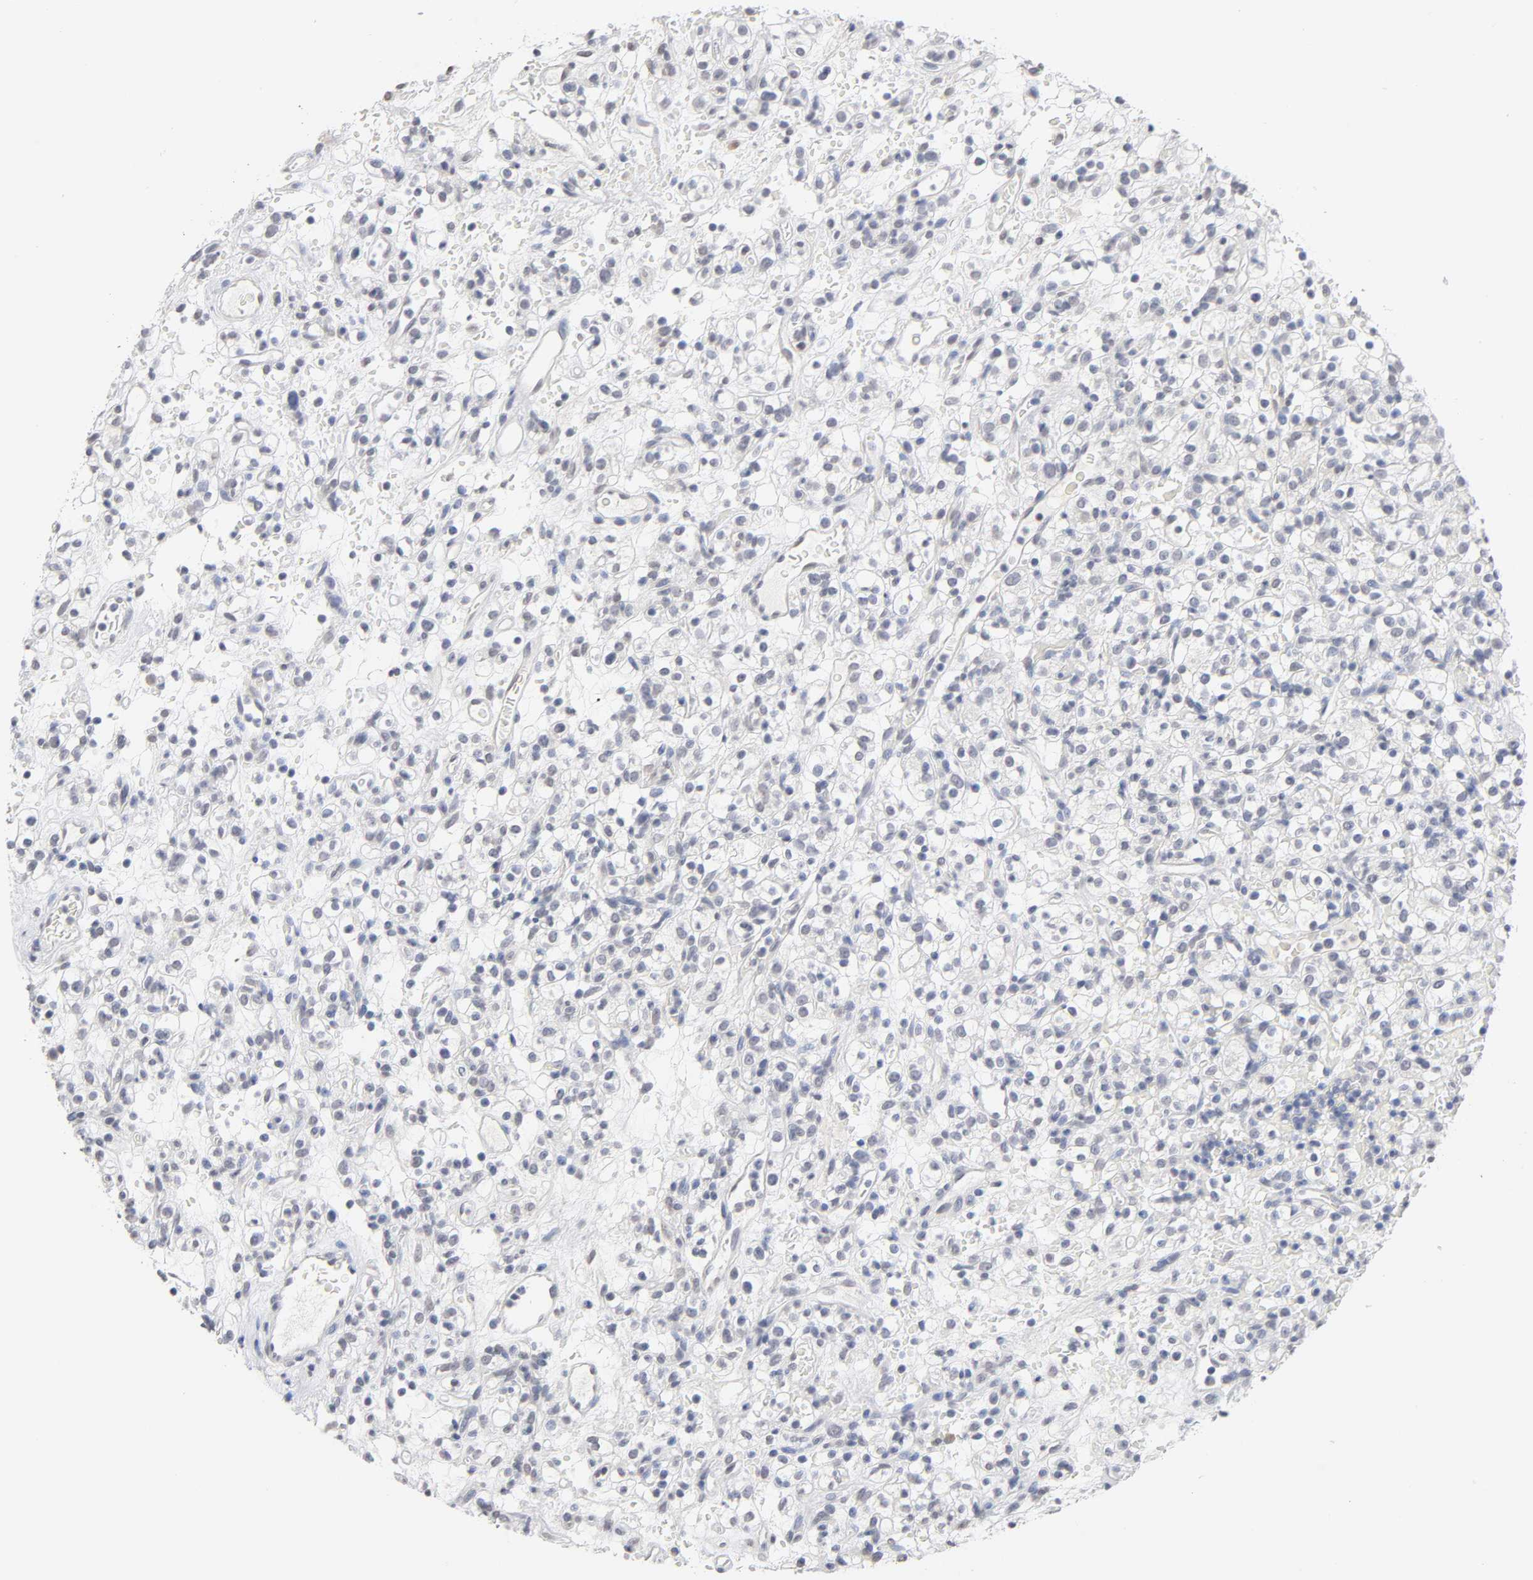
{"staining": {"intensity": "weak", "quantity": "<25%", "location": "nuclear"}, "tissue": "renal cancer", "cell_type": "Tumor cells", "image_type": "cancer", "snomed": [{"axis": "morphology", "description": "Normal tissue, NOS"}, {"axis": "morphology", "description": "Adenocarcinoma, NOS"}, {"axis": "topography", "description": "Kidney"}], "caption": "This image is of renal cancer (adenocarcinoma) stained with immunohistochemistry (IHC) to label a protein in brown with the nuclei are counter-stained blue. There is no expression in tumor cells.", "gene": "CRABP2", "patient": {"sex": "female", "age": 72}}